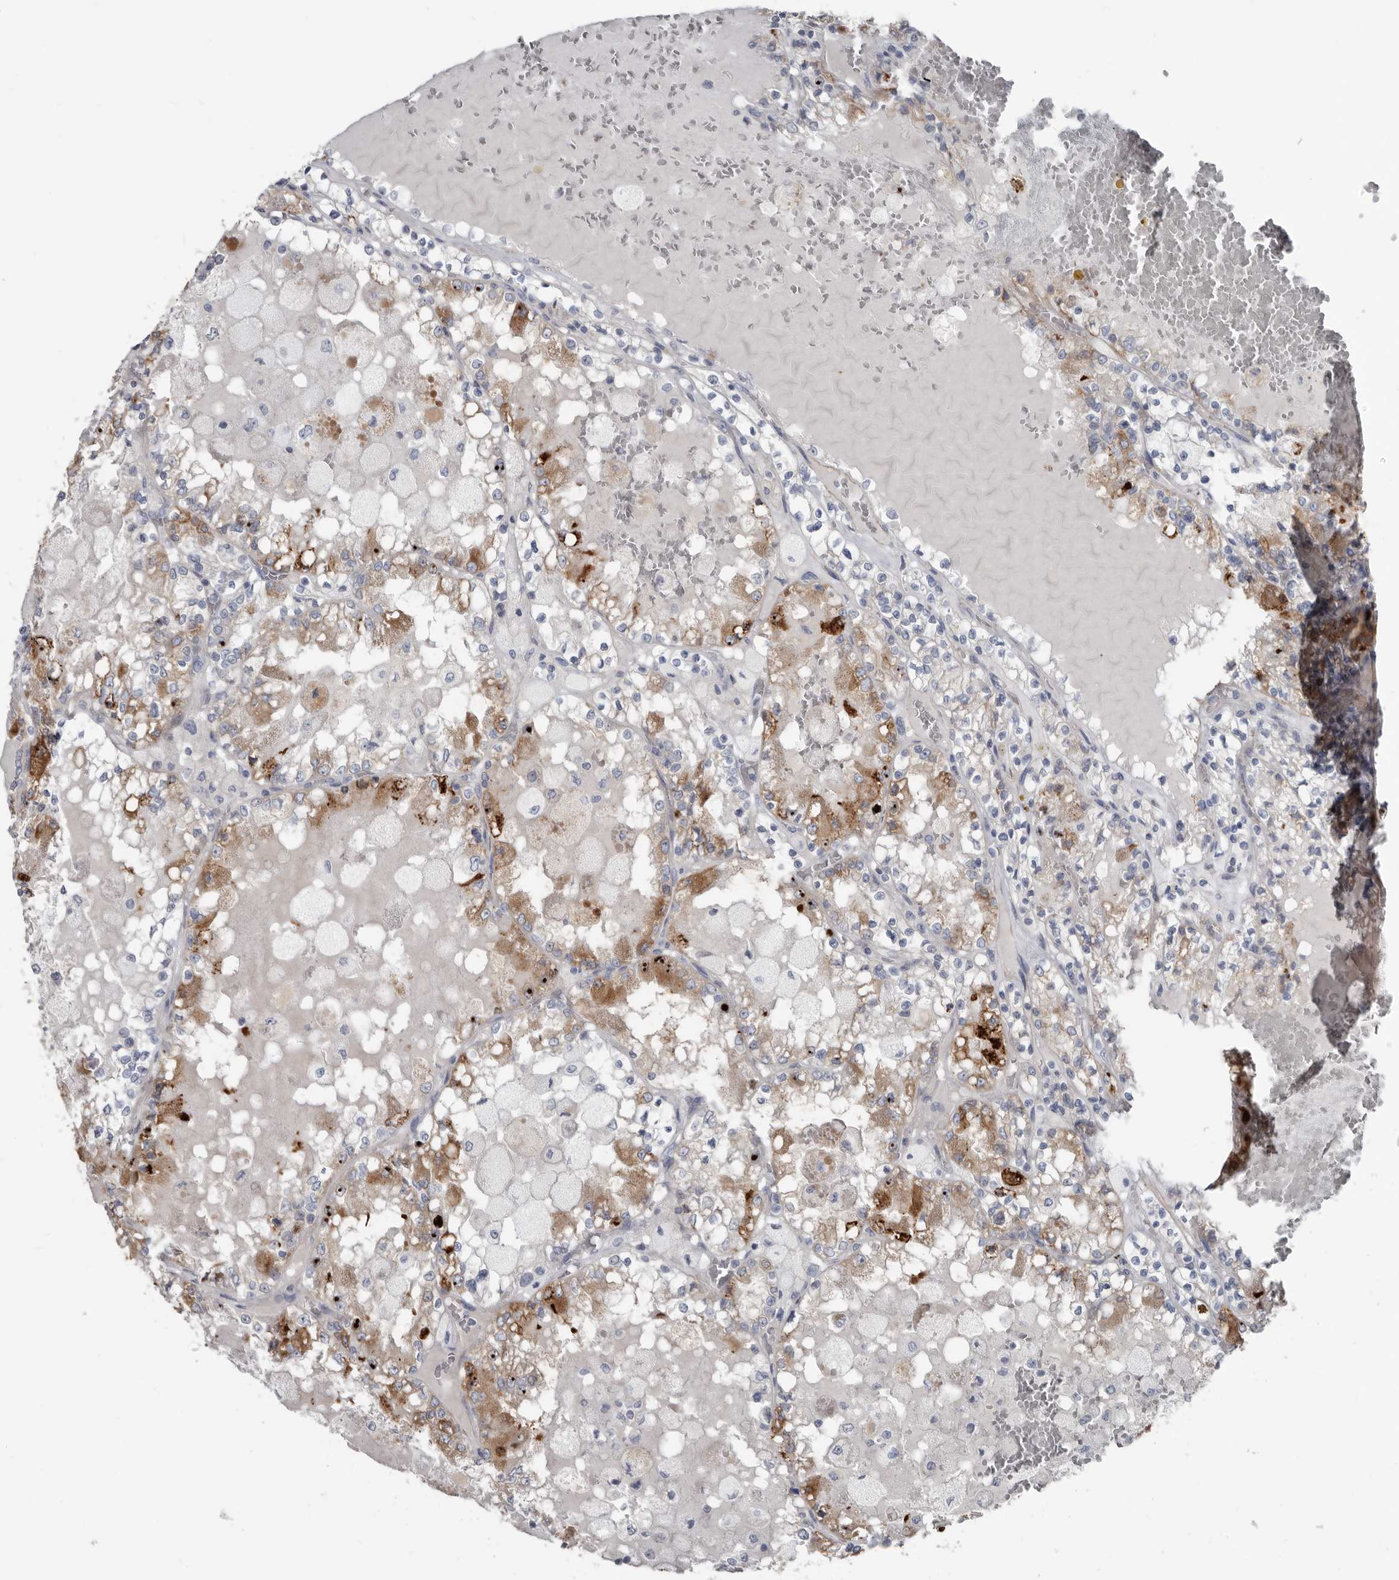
{"staining": {"intensity": "moderate", "quantity": "25%-75%", "location": "cytoplasmic/membranous"}, "tissue": "renal cancer", "cell_type": "Tumor cells", "image_type": "cancer", "snomed": [{"axis": "morphology", "description": "Adenocarcinoma, NOS"}, {"axis": "topography", "description": "Kidney"}], "caption": "Adenocarcinoma (renal) was stained to show a protein in brown. There is medium levels of moderate cytoplasmic/membranous staining in about 25%-75% of tumor cells. (brown staining indicates protein expression, while blue staining denotes nuclei).", "gene": "ZNF114", "patient": {"sex": "female", "age": 56}}